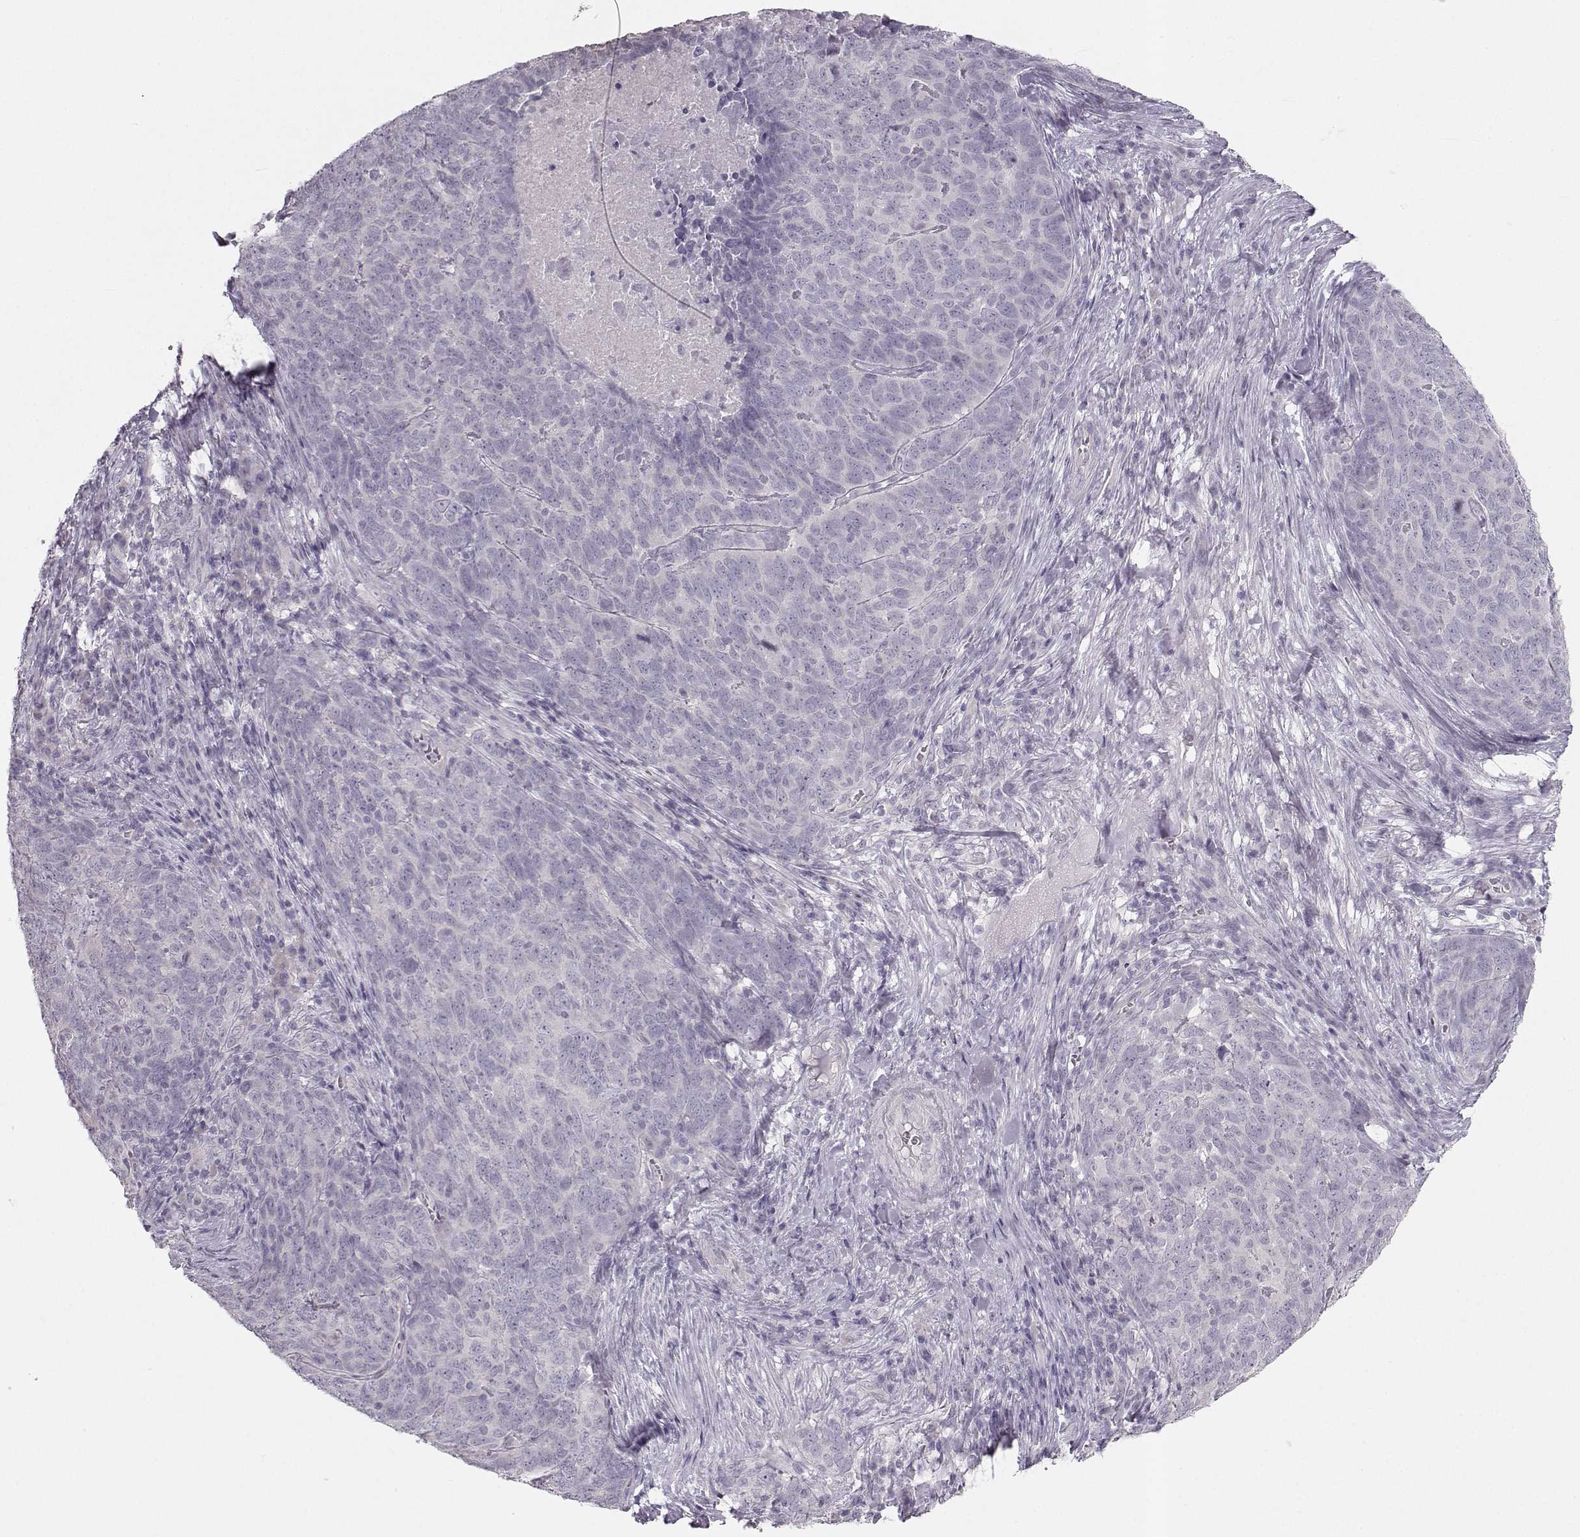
{"staining": {"intensity": "negative", "quantity": "none", "location": "none"}, "tissue": "skin cancer", "cell_type": "Tumor cells", "image_type": "cancer", "snomed": [{"axis": "morphology", "description": "Squamous cell carcinoma, NOS"}, {"axis": "topography", "description": "Skin"}, {"axis": "topography", "description": "Anal"}], "caption": "This image is of skin cancer (squamous cell carcinoma) stained with IHC to label a protein in brown with the nuclei are counter-stained blue. There is no staining in tumor cells.", "gene": "OIP5", "patient": {"sex": "female", "age": 51}}